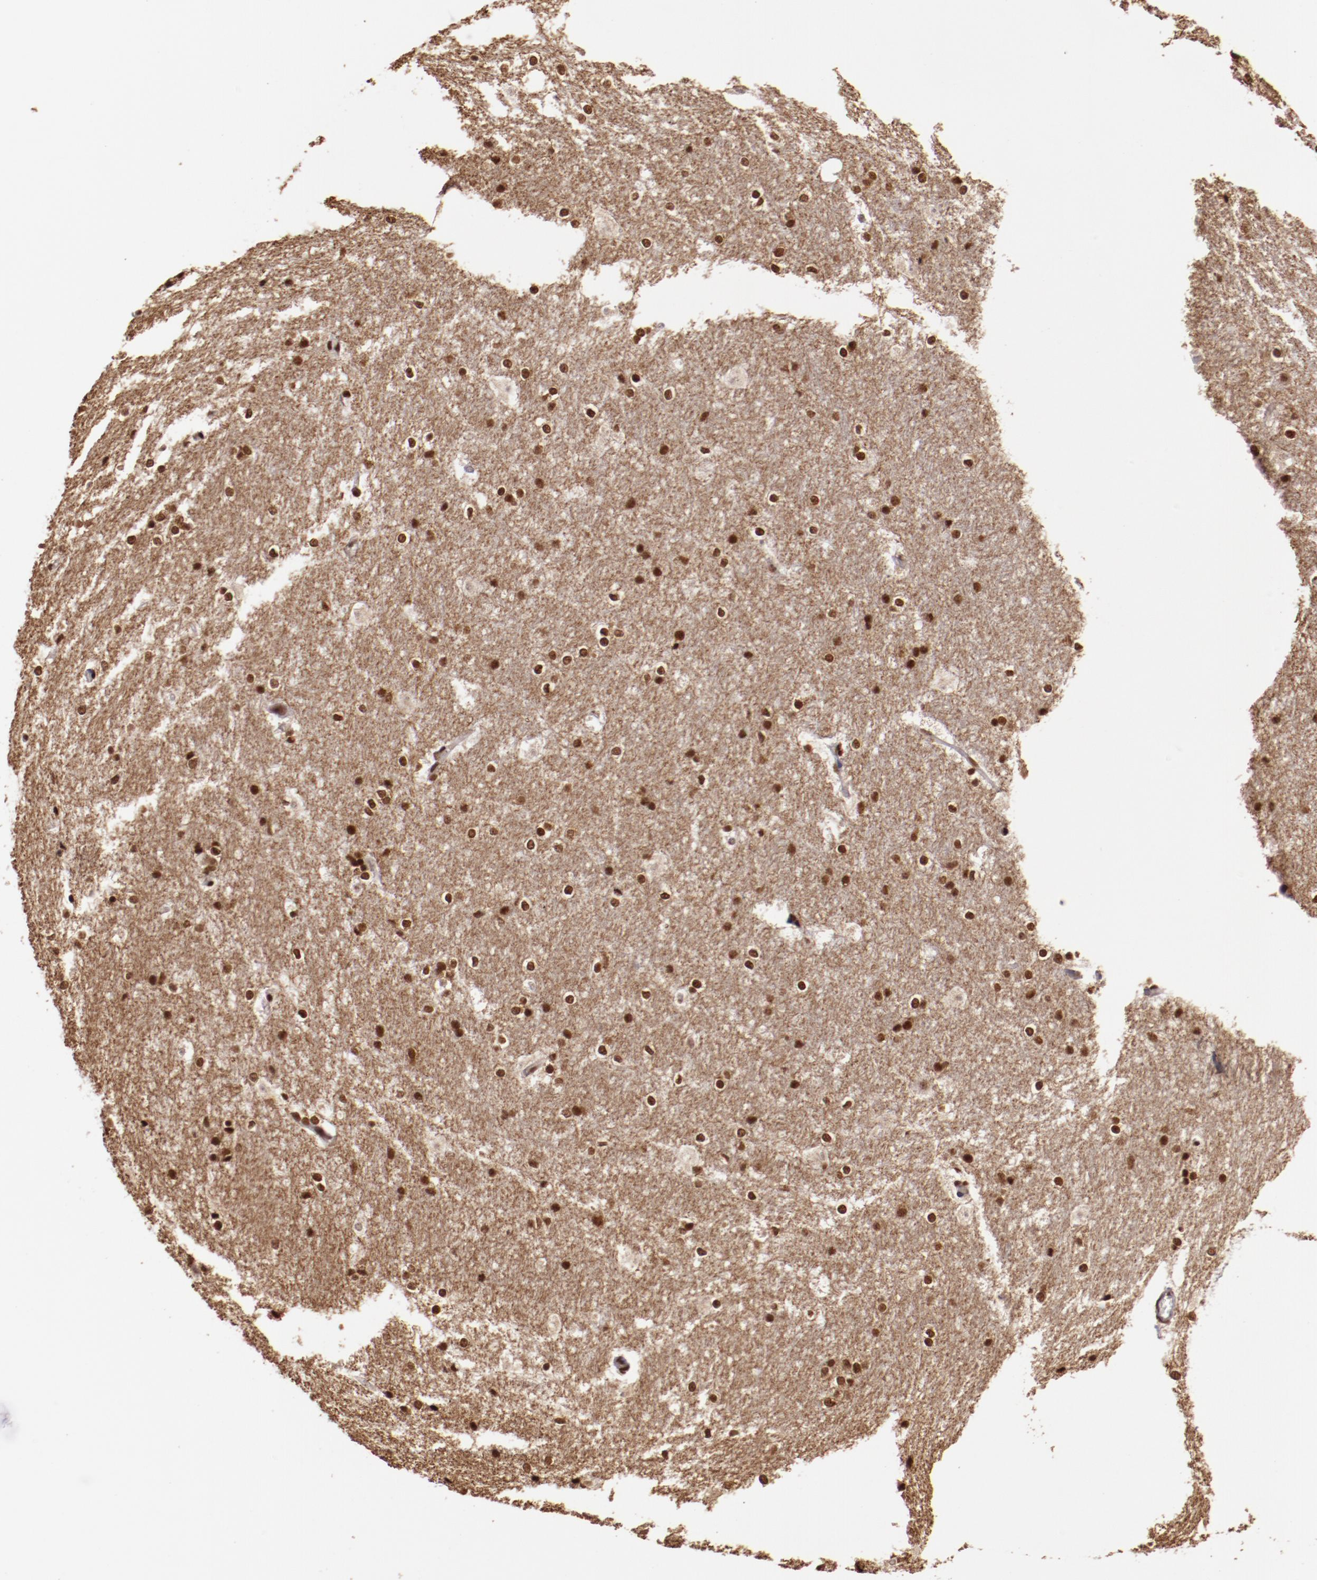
{"staining": {"intensity": "moderate", "quantity": "25%-75%", "location": "nuclear"}, "tissue": "hippocampus", "cell_type": "Glial cells", "image_type": "normal", "snomed": [{"axis": "morphology", "description": "Normal tissue, NOS"}, {"axis": "topography", "description": "Hippocampus"}], "caption": "The photomicrograph displays immunohistochemical staining of normal hippocampus. There is moderate nuclear positivity is identified in approximately 25%-75% of glial cells.", "gene": "STAG2", "patient": {"sex": "female", "age": 19}}